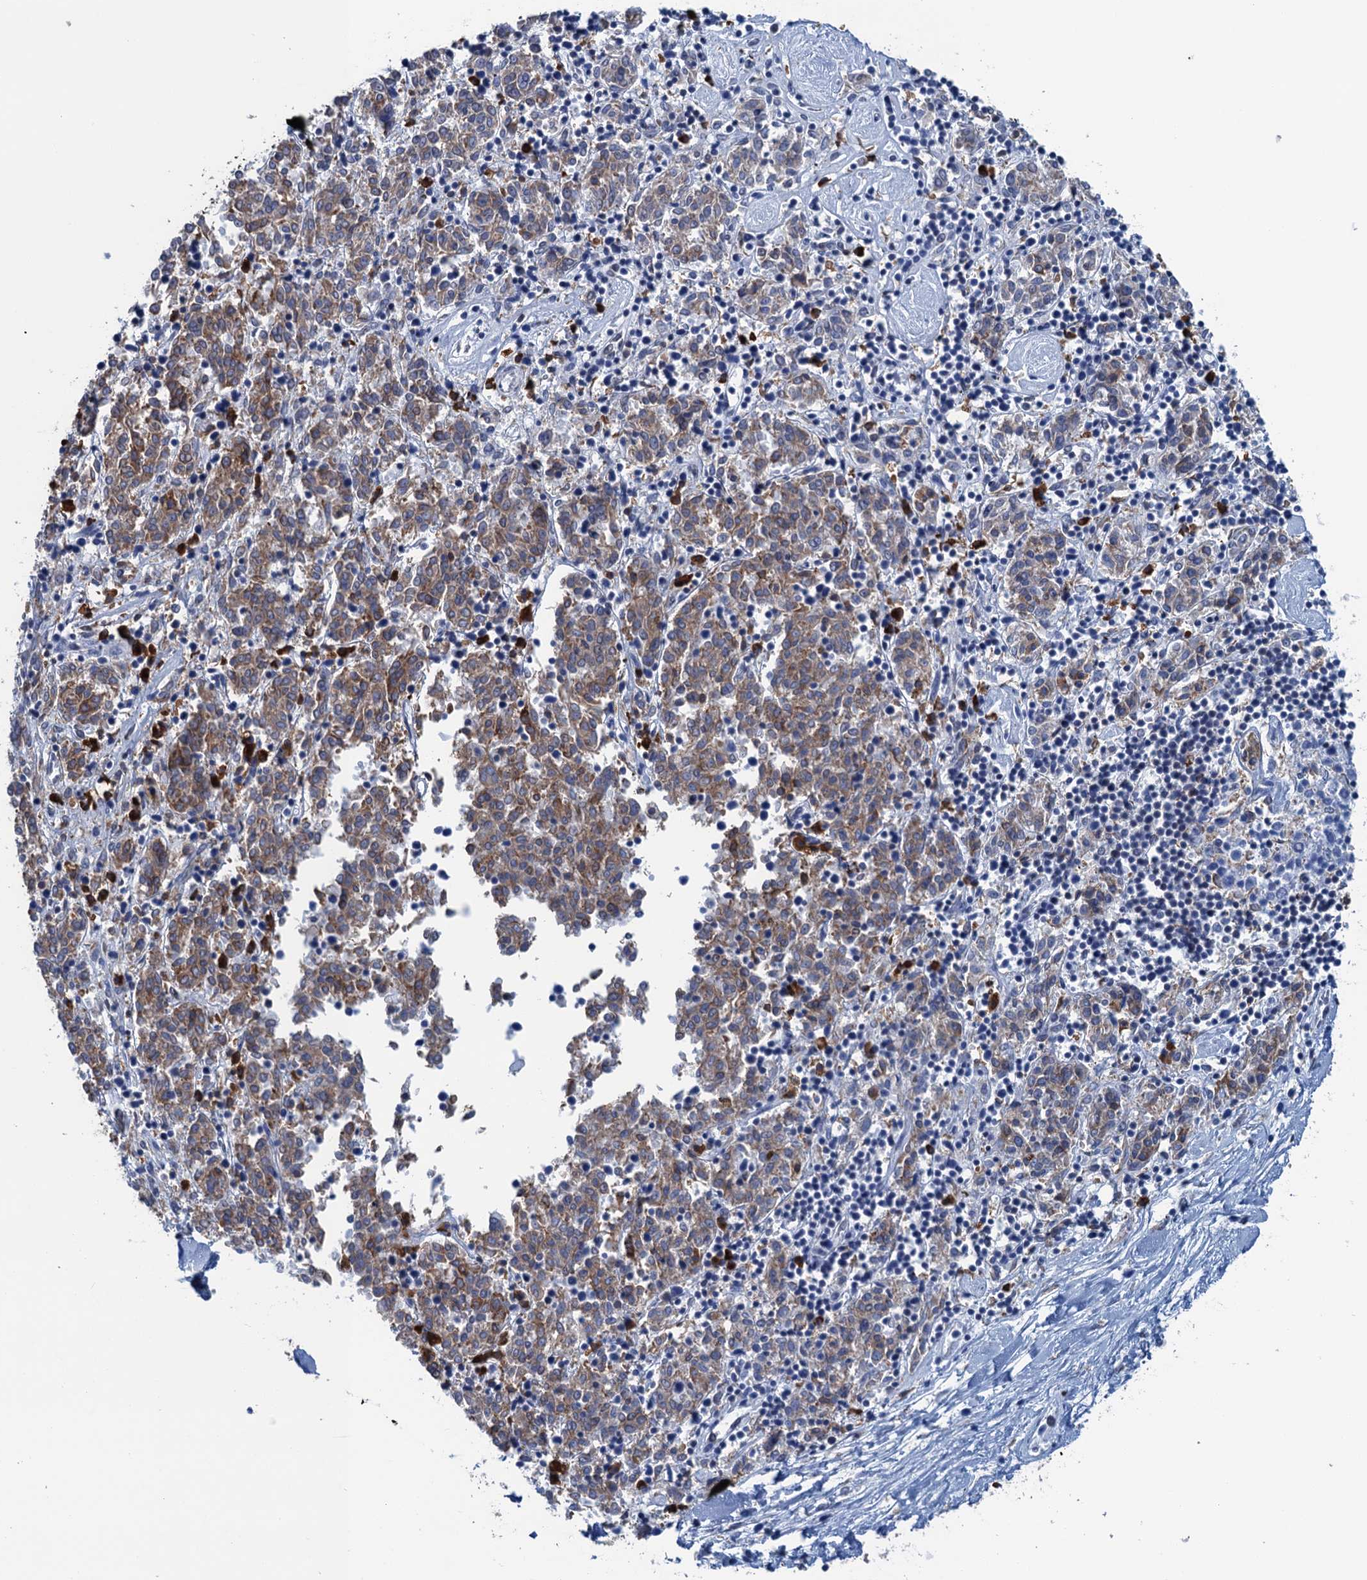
{"staining": {"intensity": "moderate", "quantity": ">75%", "location": "cytoplasmic/membranous"}, "tissue": "melanoma", "cell_type": "Tumor cells", "image_type": "cancer", "snomed": [{"axis": "morphology", "description": "Malignant melanoma, NOS"}, {"axis": "topography", "description": "Skin"}], "caption": "A medium amount of moderate cytoplasmic/membranous expression is identified in approximately >75% of tumor cells in malignant melanoma tissue. (IHC, brightfield microscopy, high magnification).", "gene": "TMEM205", "patient": {"sex": "female", "age": 72}}